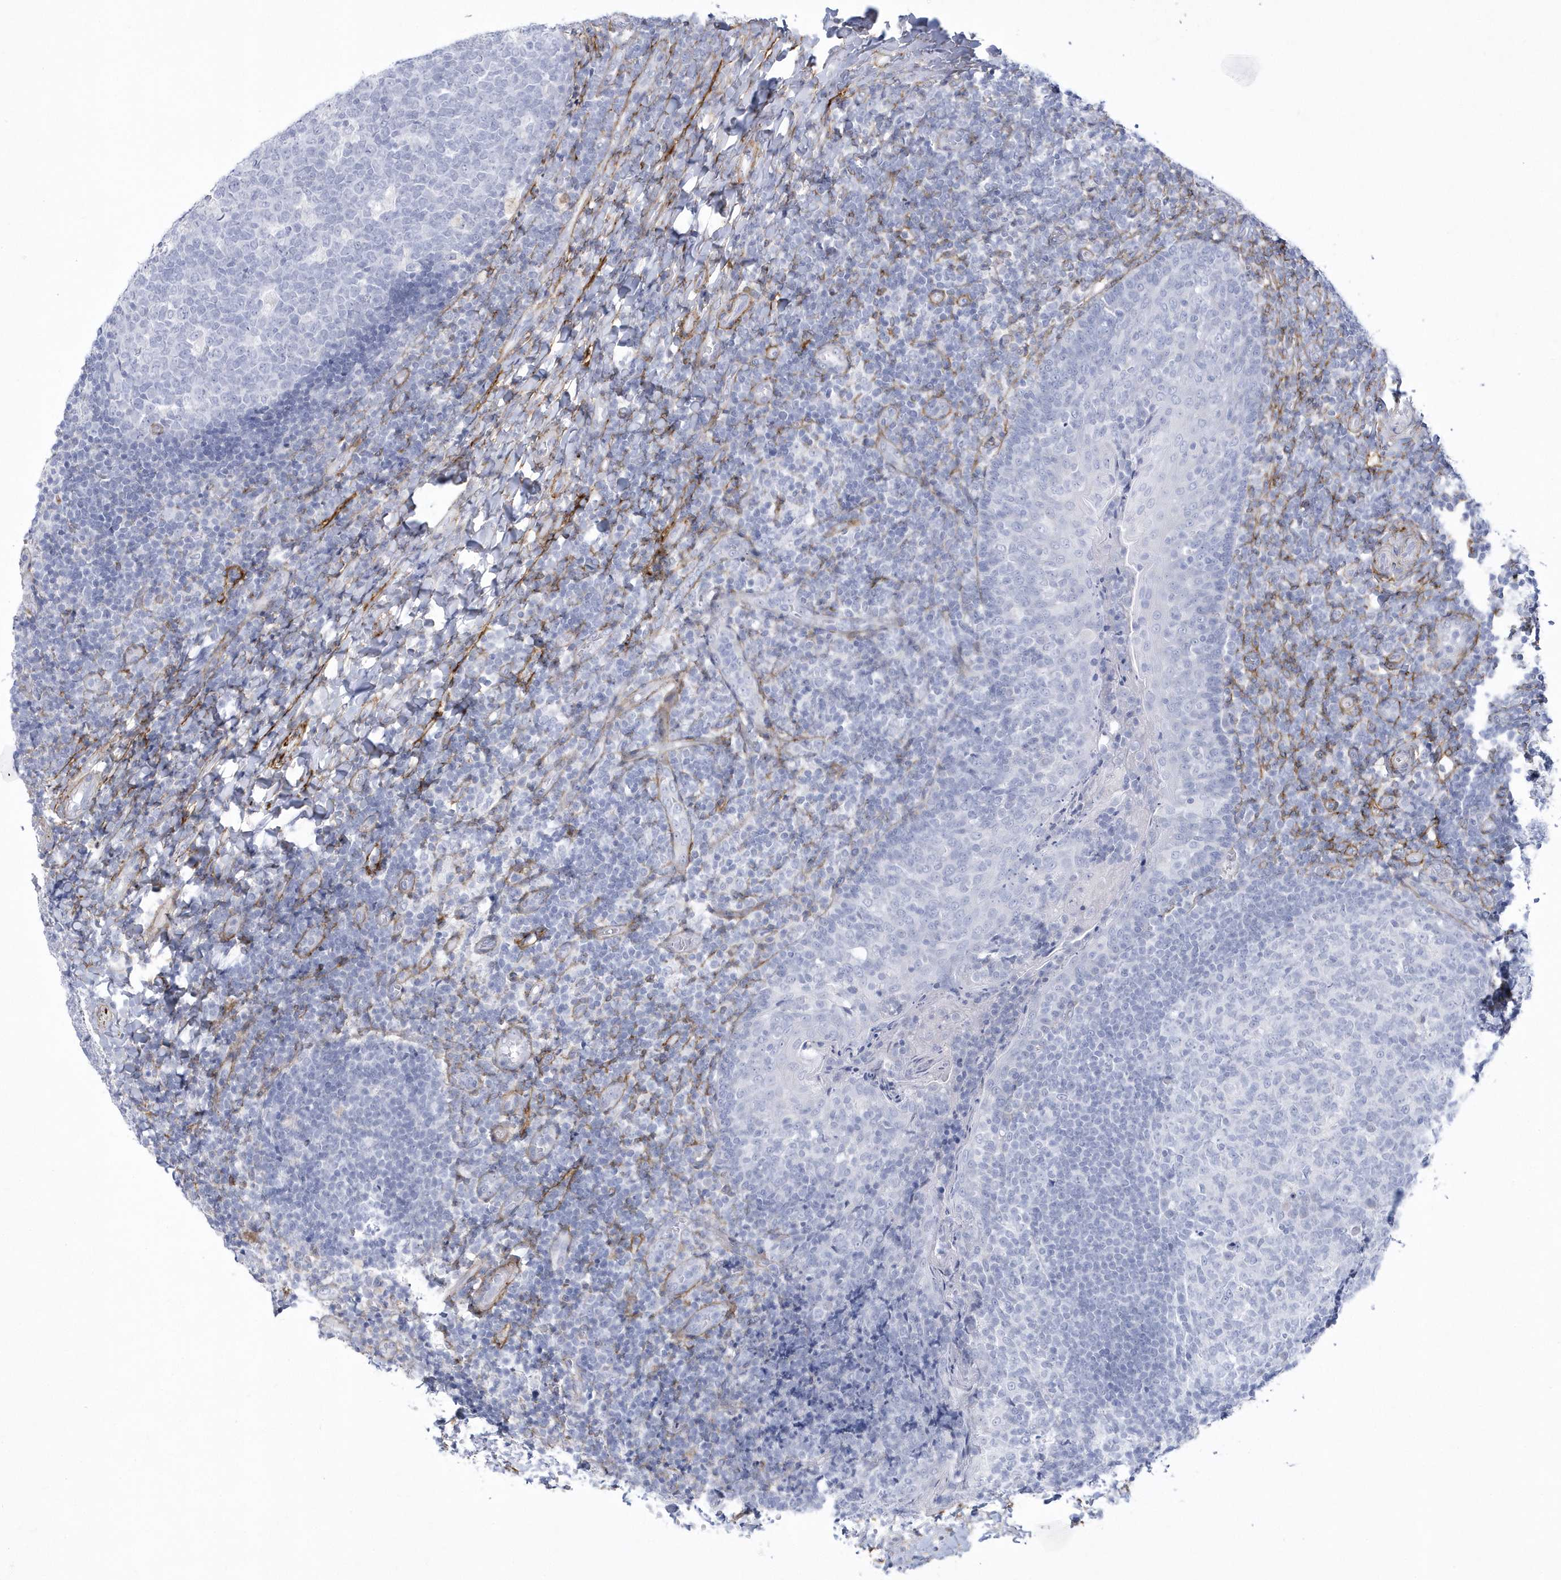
{"staining": {"intensity": "negative", "quantity": "none", "location": "none"}, "tissue": "tonsil", "cell_type": "Germinal center cells", "image_type": "normal", "snomed": [{"axis": "morphology", "description": "Normal tissue, NOS"}, {"axis": "topography", "description": "Tonsil"}], "caption": "IHC of normal human tonsil displays no expression in germinal center cells.", "gene": "WDR27", "patient": {"sex": "female", "age": 19}}